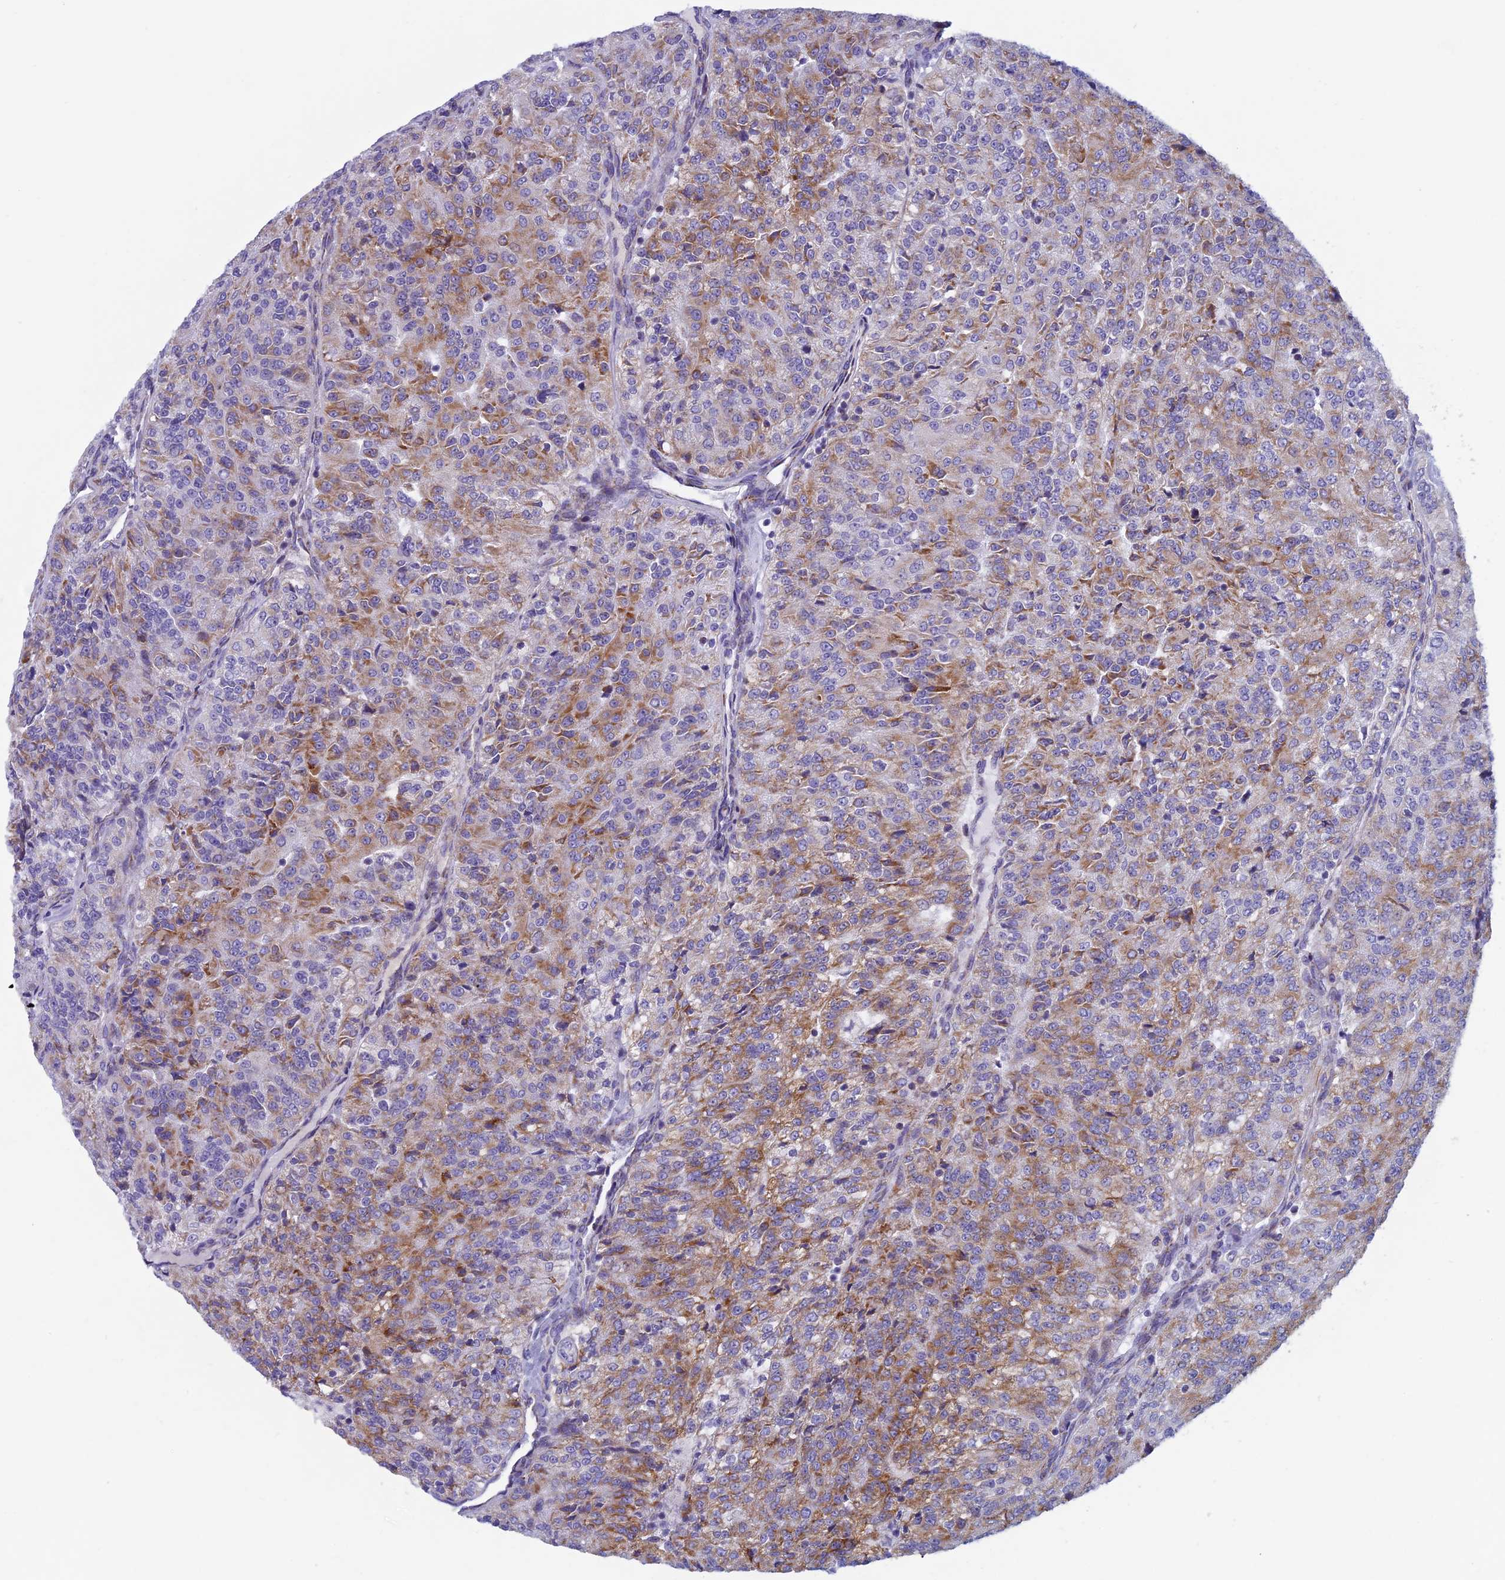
{"staining": {"intensity": "moderate", "quantity": "25%-75%", "location": "cytoplasmic/membranous"}, "tissue": "renal cancer", "cell_type": "Tumor cells", "image_type": "cancer", "snomed": [{"axis": "morphology", "description": "Adenocarcinoma, NOS"}, {"axis": "topography", "description": "Kidney"}], "caption": "There is medium levels of moderate cytoplasmic/membranous expression in tumor cells of renal cancer (adenocarcinoma), as demonstrated by immunohistochemical staining (brown color).", "gene": "NDUFB9", "patient": {"sex": "female", "age": 63}}